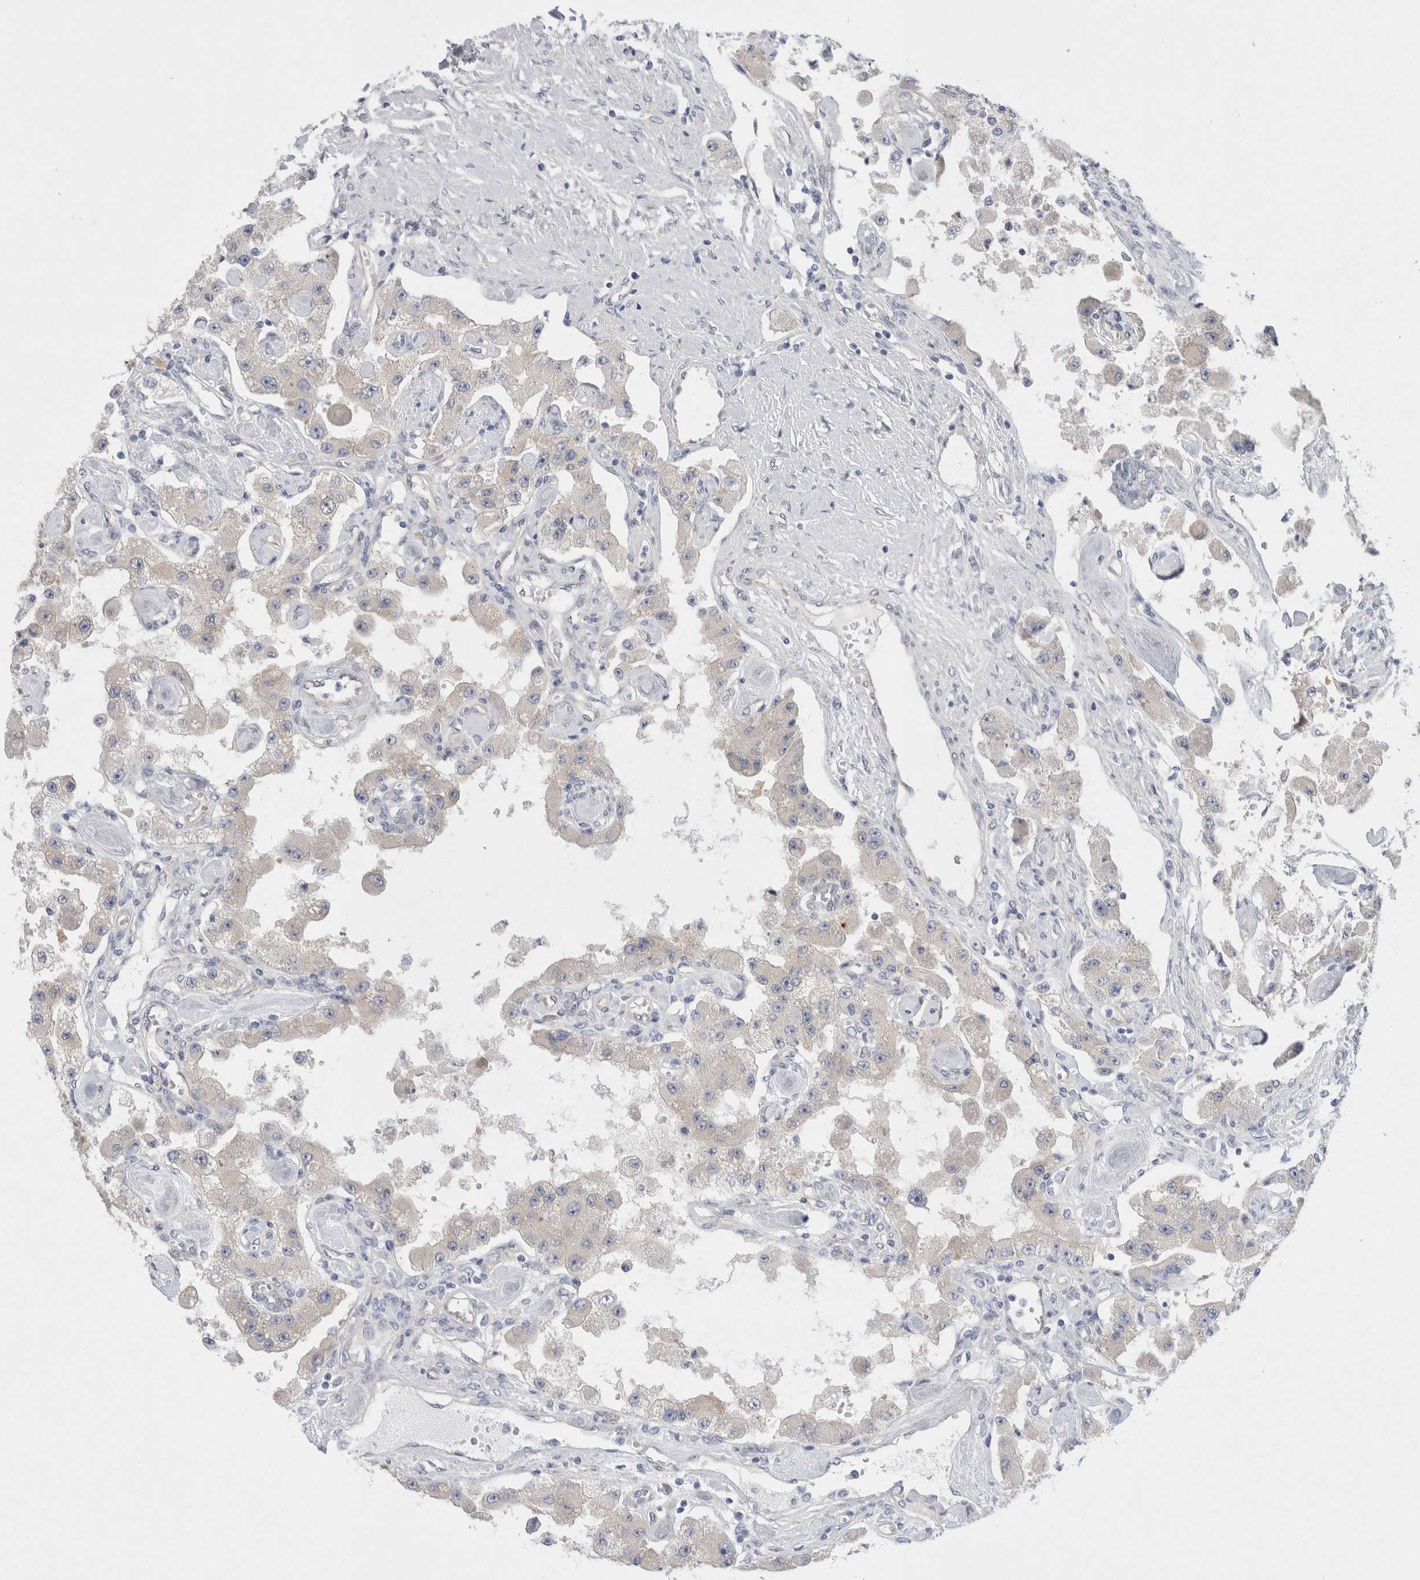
{"staining": {"intensity": "negative", "quantity": "none", "location": "none"}, "tissue": "carcinoid", "cell_type": "Tumor cells", "image_type": "cancer", "snomed": [{"axis": "morphology", "description": "Carcinoid, malignant, NOS"}, {"axis": "topography", "description": "Pancreas"}], "caption": "Protein analysis of carcinoid (malignant) demonstrates no significant staining in tumor cells. Brightfield microscopy of immunohistochemistry (IHC) stained with DAB (3,3'-diaminobenzidine) (brown) and hematoxylin (blue), captured at high magnification.", "gene": "WIPF2", "patient": {"sex": "male", "age": 41}}